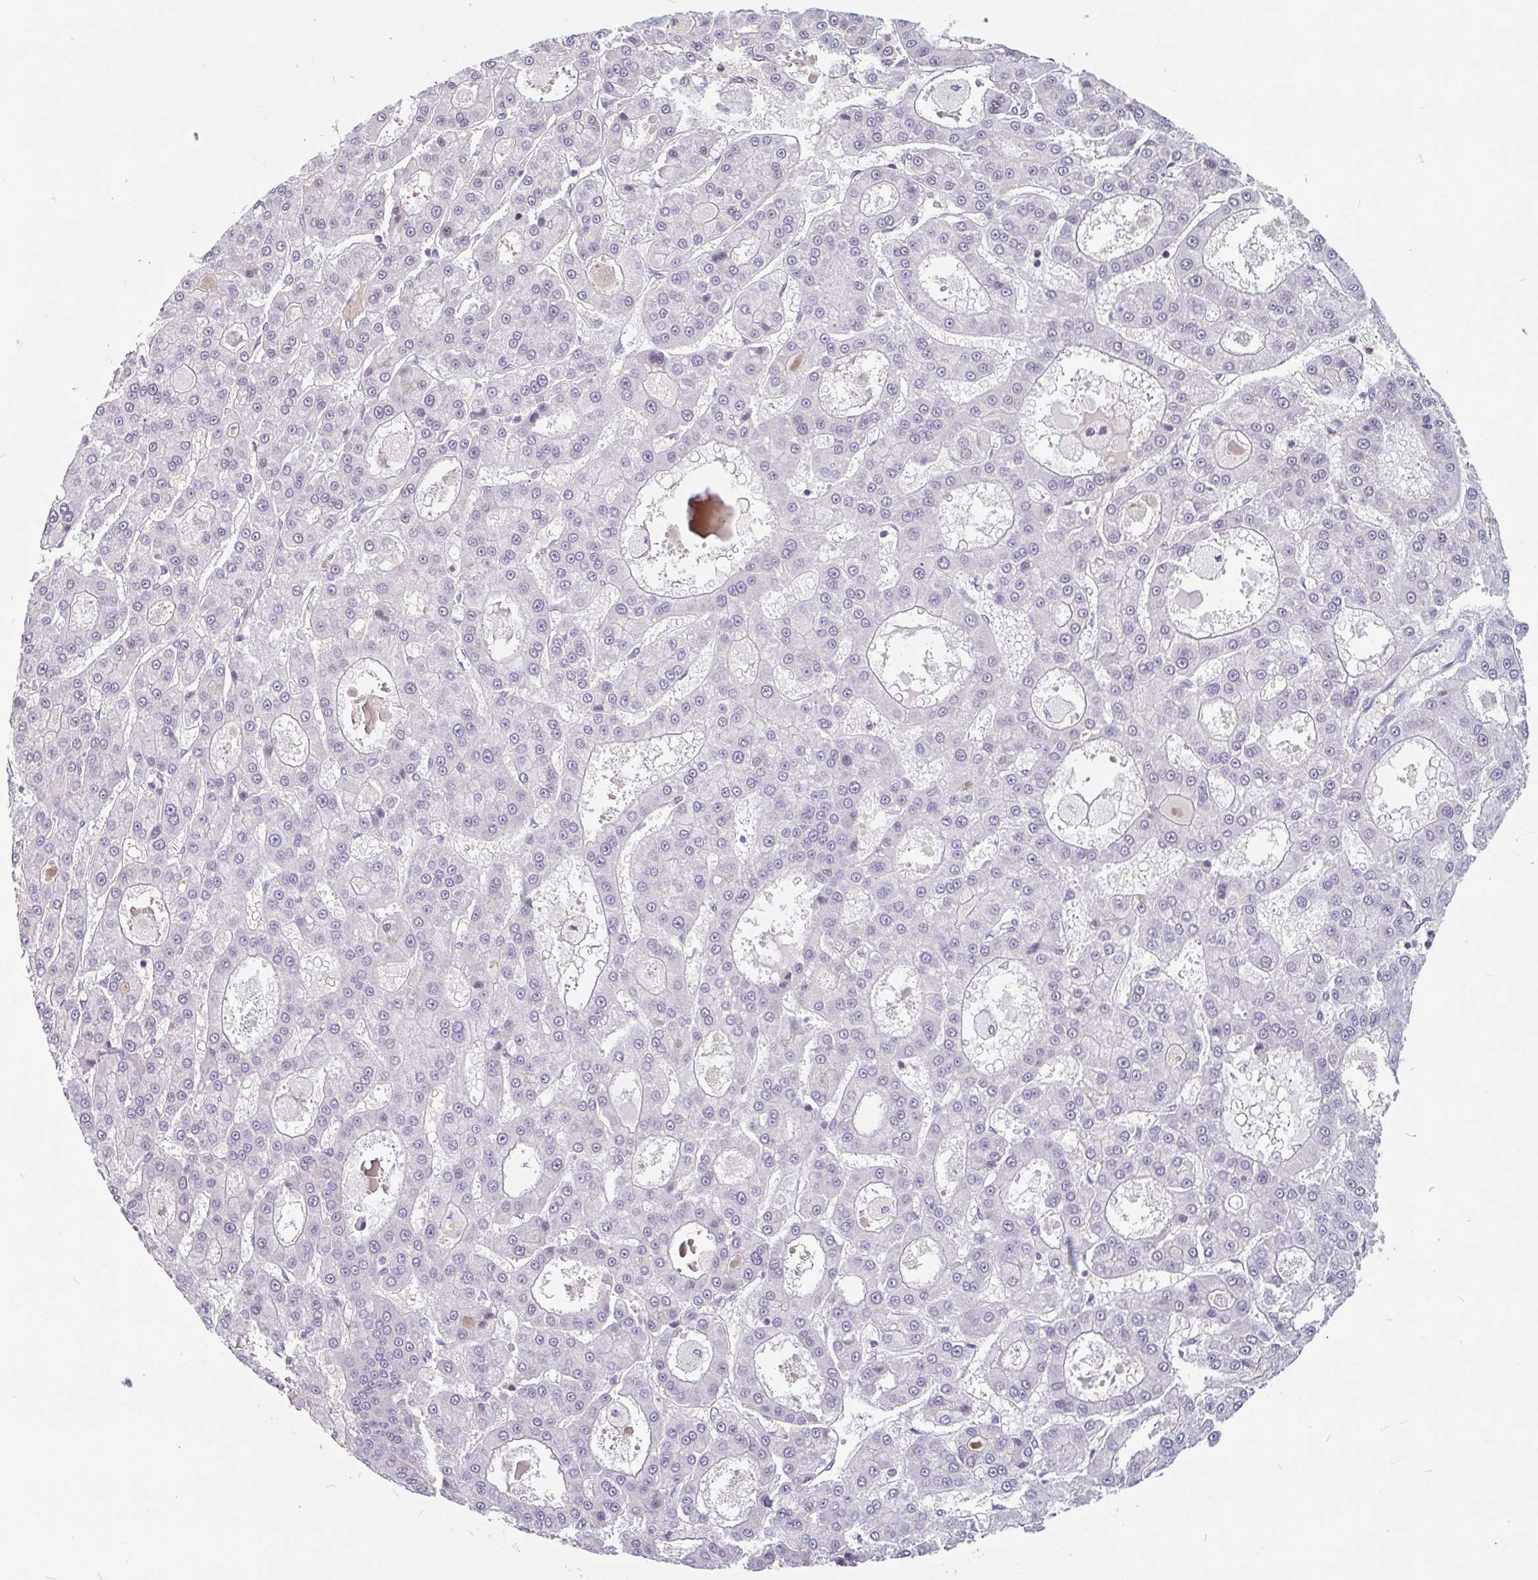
{"staining": {"intensity": "negative", "quantity": "none", "location": "none"}, "tissue": "liver cancer", "cell_type": "Tumor cells", "image_type": "cancer", "snomed": [{"axis": "morphology", "description": "Carcinoma, Hepatocellular, NOS"}, {"axis": "topography", "description": "Liver"}], "caption": "Tumor cells show no significant staining in liver cancer (hepatocellular carcinoma). Brightfield microscopy of immunohistochemistry stained with DAB (3,3'-diaminobenzidine) (brown) and hematoxylin (blue), captured at high magnification.", "gene": "TMEM119", "patient": {"sex": "male", "age": 70}}